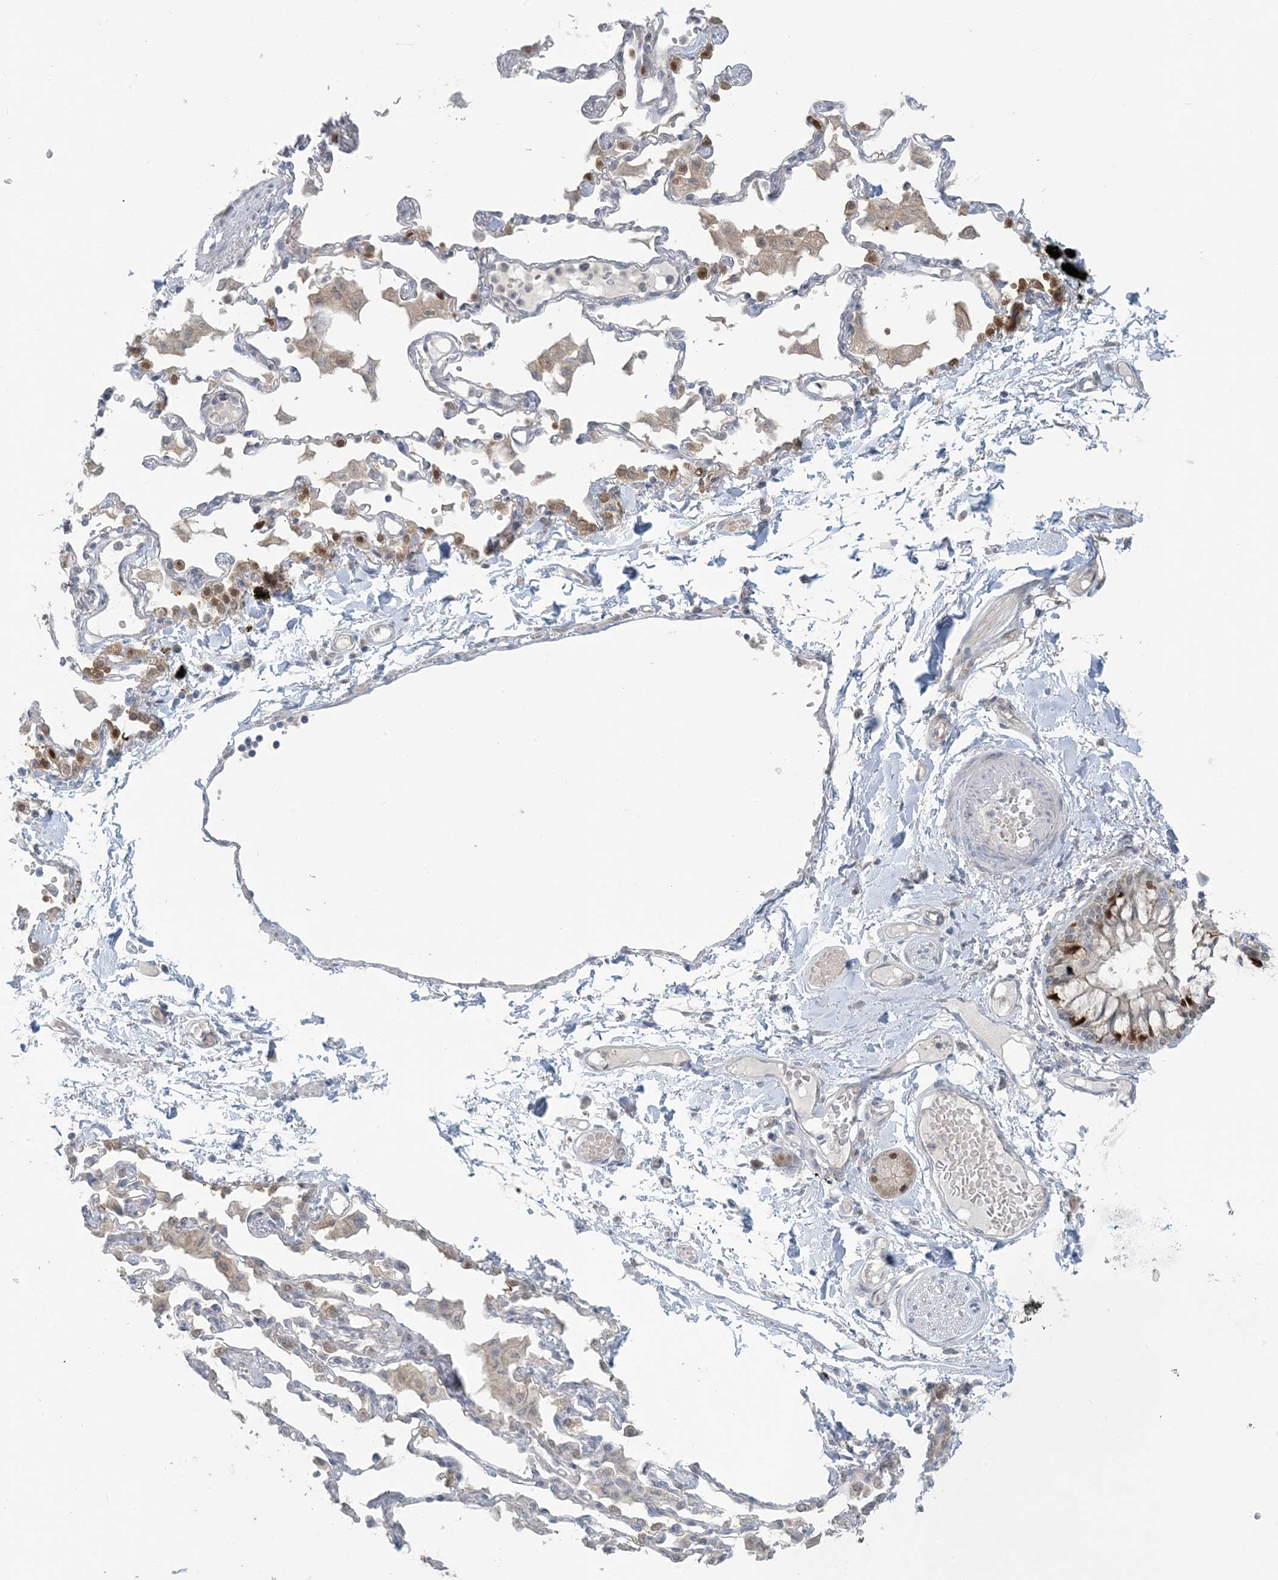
{"staining": {"intensity": "negative", "quantity": "none", "location": "none"}, "tissue": "adipose tissue", "cell_type": "Adipocytes", "image_type": "normal", "snomed": [{"axis": "morphology", "description": "Normal tissue, NOS"}, {"axis": "topography", "description": "Cartilage tissue"}, {"axis": "topography", "description": "Bronchus"}, {"axis": "topography", "description": "Lung"}, {"axis": "topography", "description": "Peripheral nerve tissue"}], "caption": "This is an IHC histopathology image of unremarkable adipose tissue. There is no expression in adipocytes.", "gene": "NRBP2", "patient": {"sex": "female", "age": 49}}